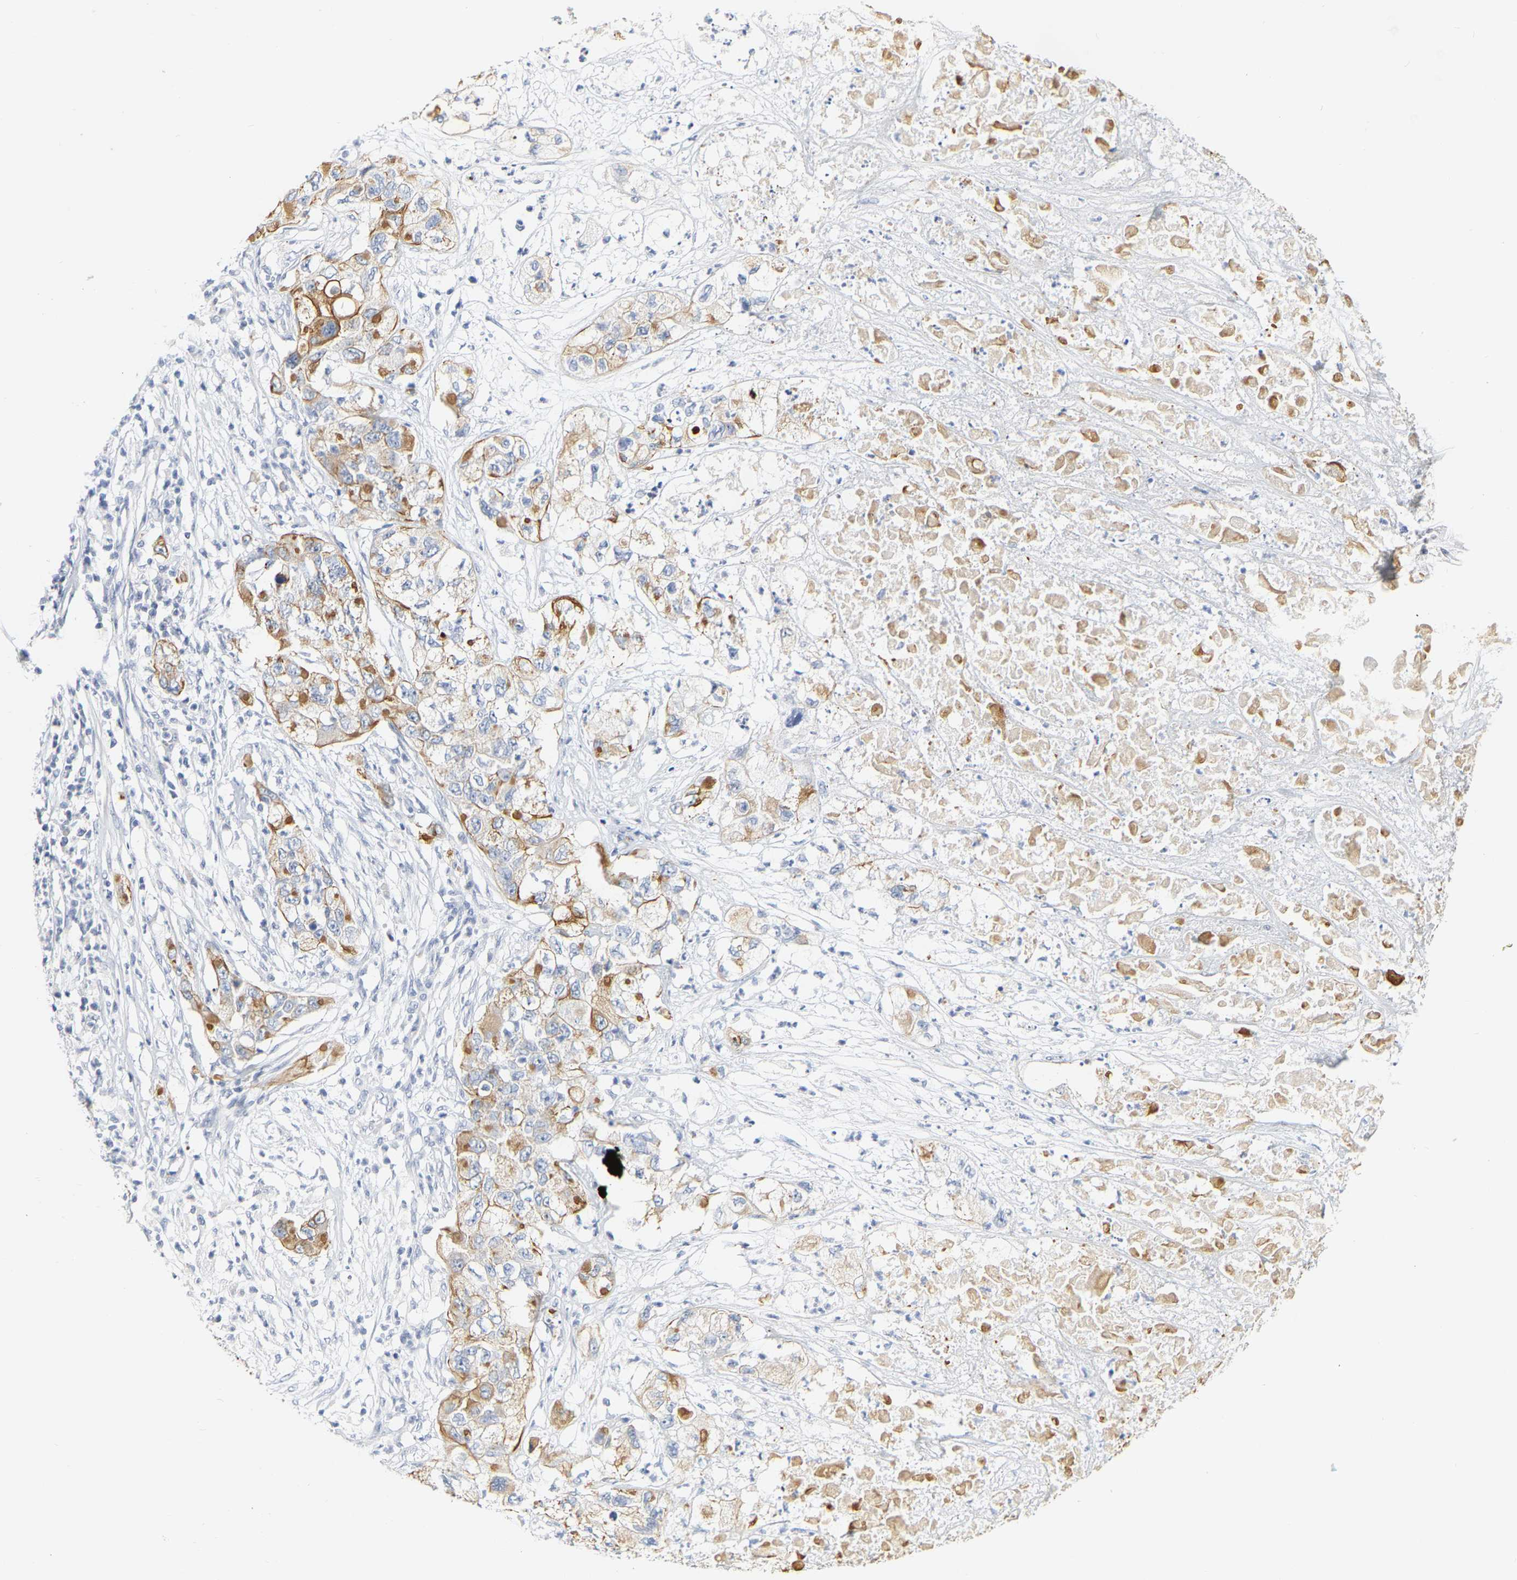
{"staining": {"intensity": "moderate", "quantity": ">75%", "location": "cytoplasmic/membranous"}, "tissue": "pancreatic cancer", "cell_type": "Tumor cells", "image_type": "cancer", "snomed": [{"axis": "morphology", "description": "Adenocarcinoma, NOS"}, {"axis": "topography", "description": "Pancreas"}], "caption": "Pancreatic cancer (adenocarcinoma) was stained to show a protein in brown. There is medium levels of moderate cytoplasmic/membranous staining in approximately >75% of tumor cells.", "gene": "KRT76", "patient": {"sex": "female", "age": 78}}